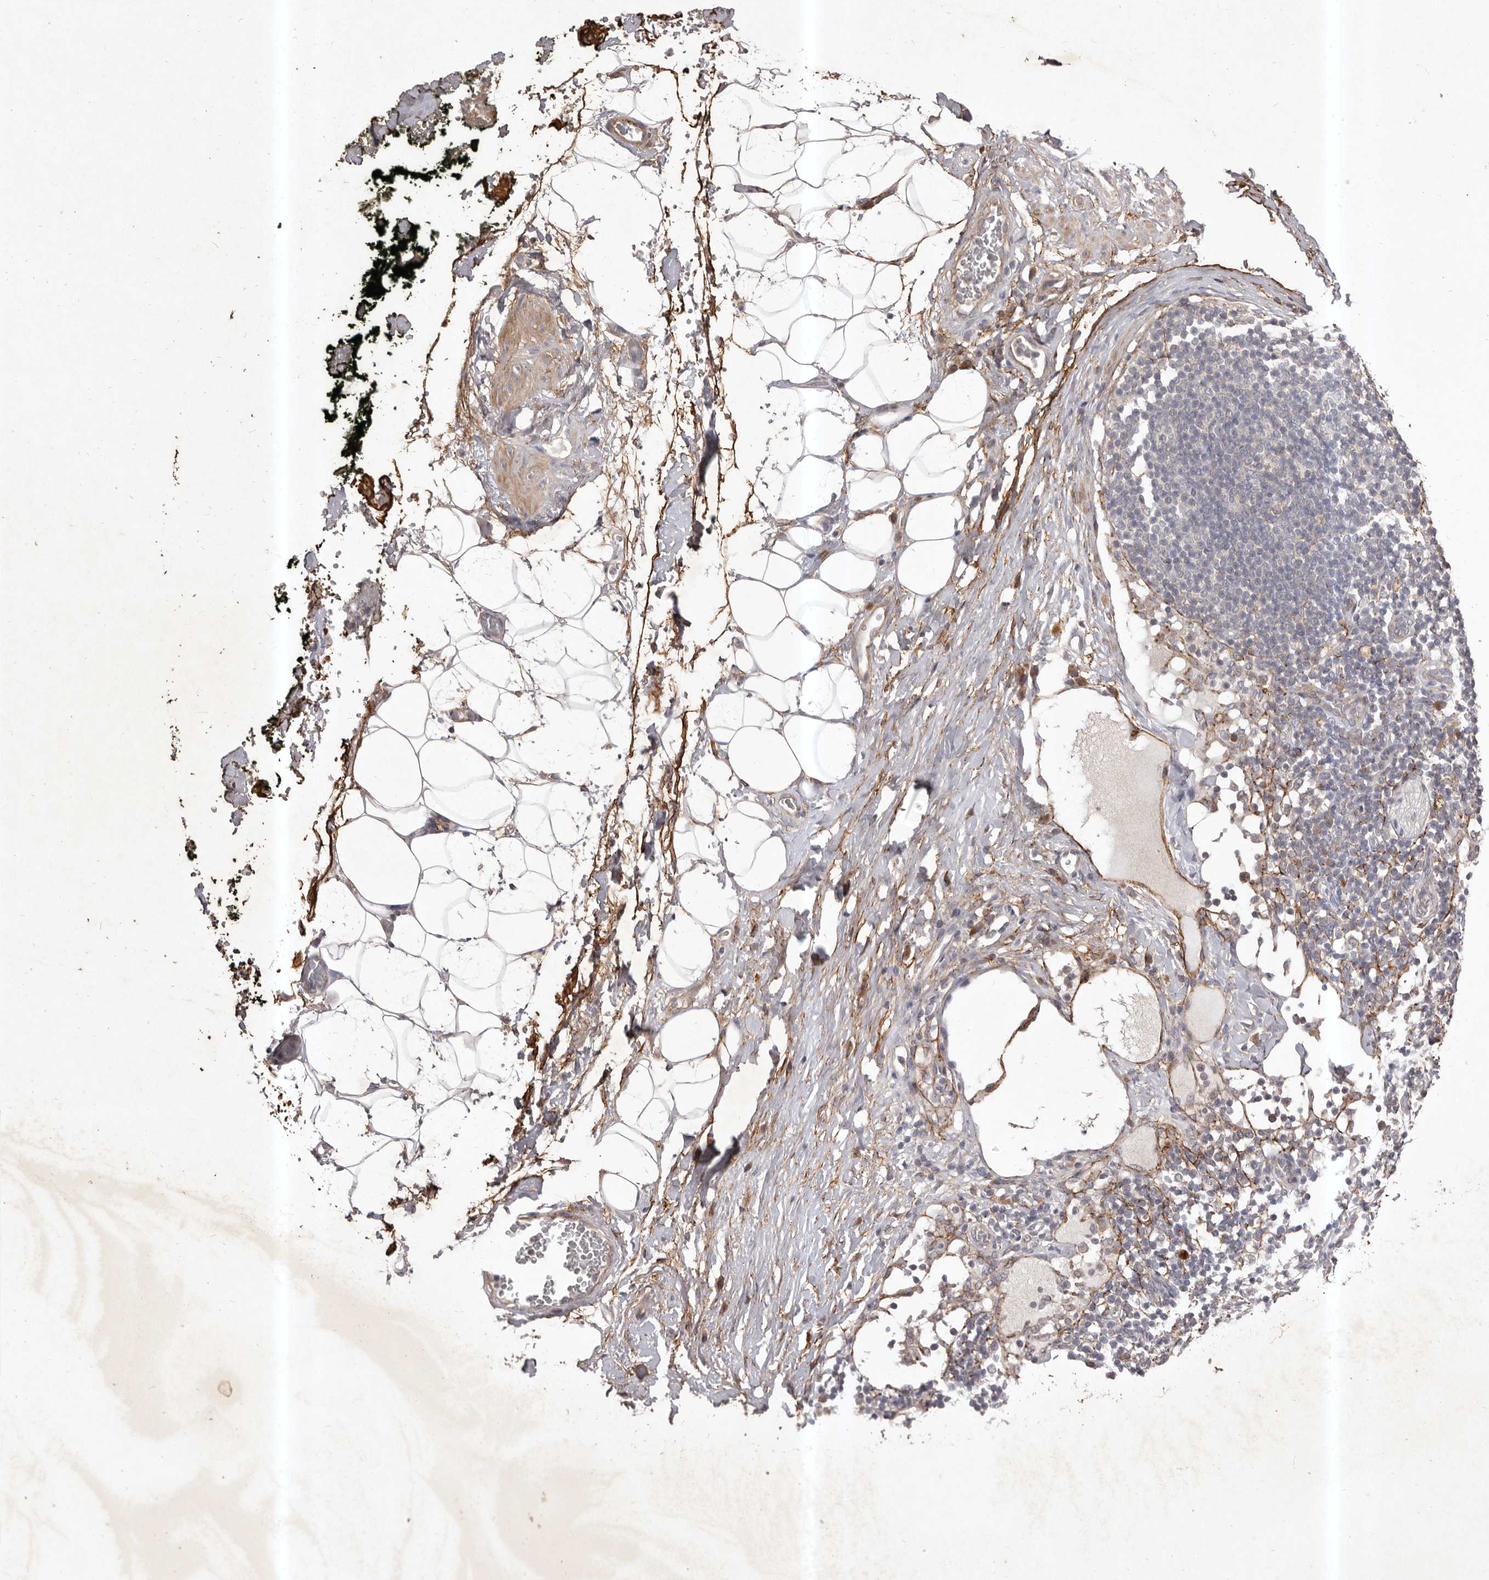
{"staining": {"intensity": "negative", "quantity": "none", "location": "none"}, "tissue": "adipose tissue", "cell_type": "Adipocytes", "image_type": "normal", "snomed": [{"axis": "morphology", "description": "Normal tissue, NOS"}, {"axis": "morphology", "description": "Adenocarcinoma, NOS"}, {"axis": "topography", "description": "Pancreas"}, {"axis": "topography", "description": "Peripheral nerve tissue"}], "caption": "Adipocytes show no significant protein staining in unremarkable adipose tissue. (DAB (3,3'-diaminobenzidine) immunohistochemistry (IHC) with hematoxylin counter stain).", "gene": "HBS1L", "patient": {"sex": "male", "age": 59}}